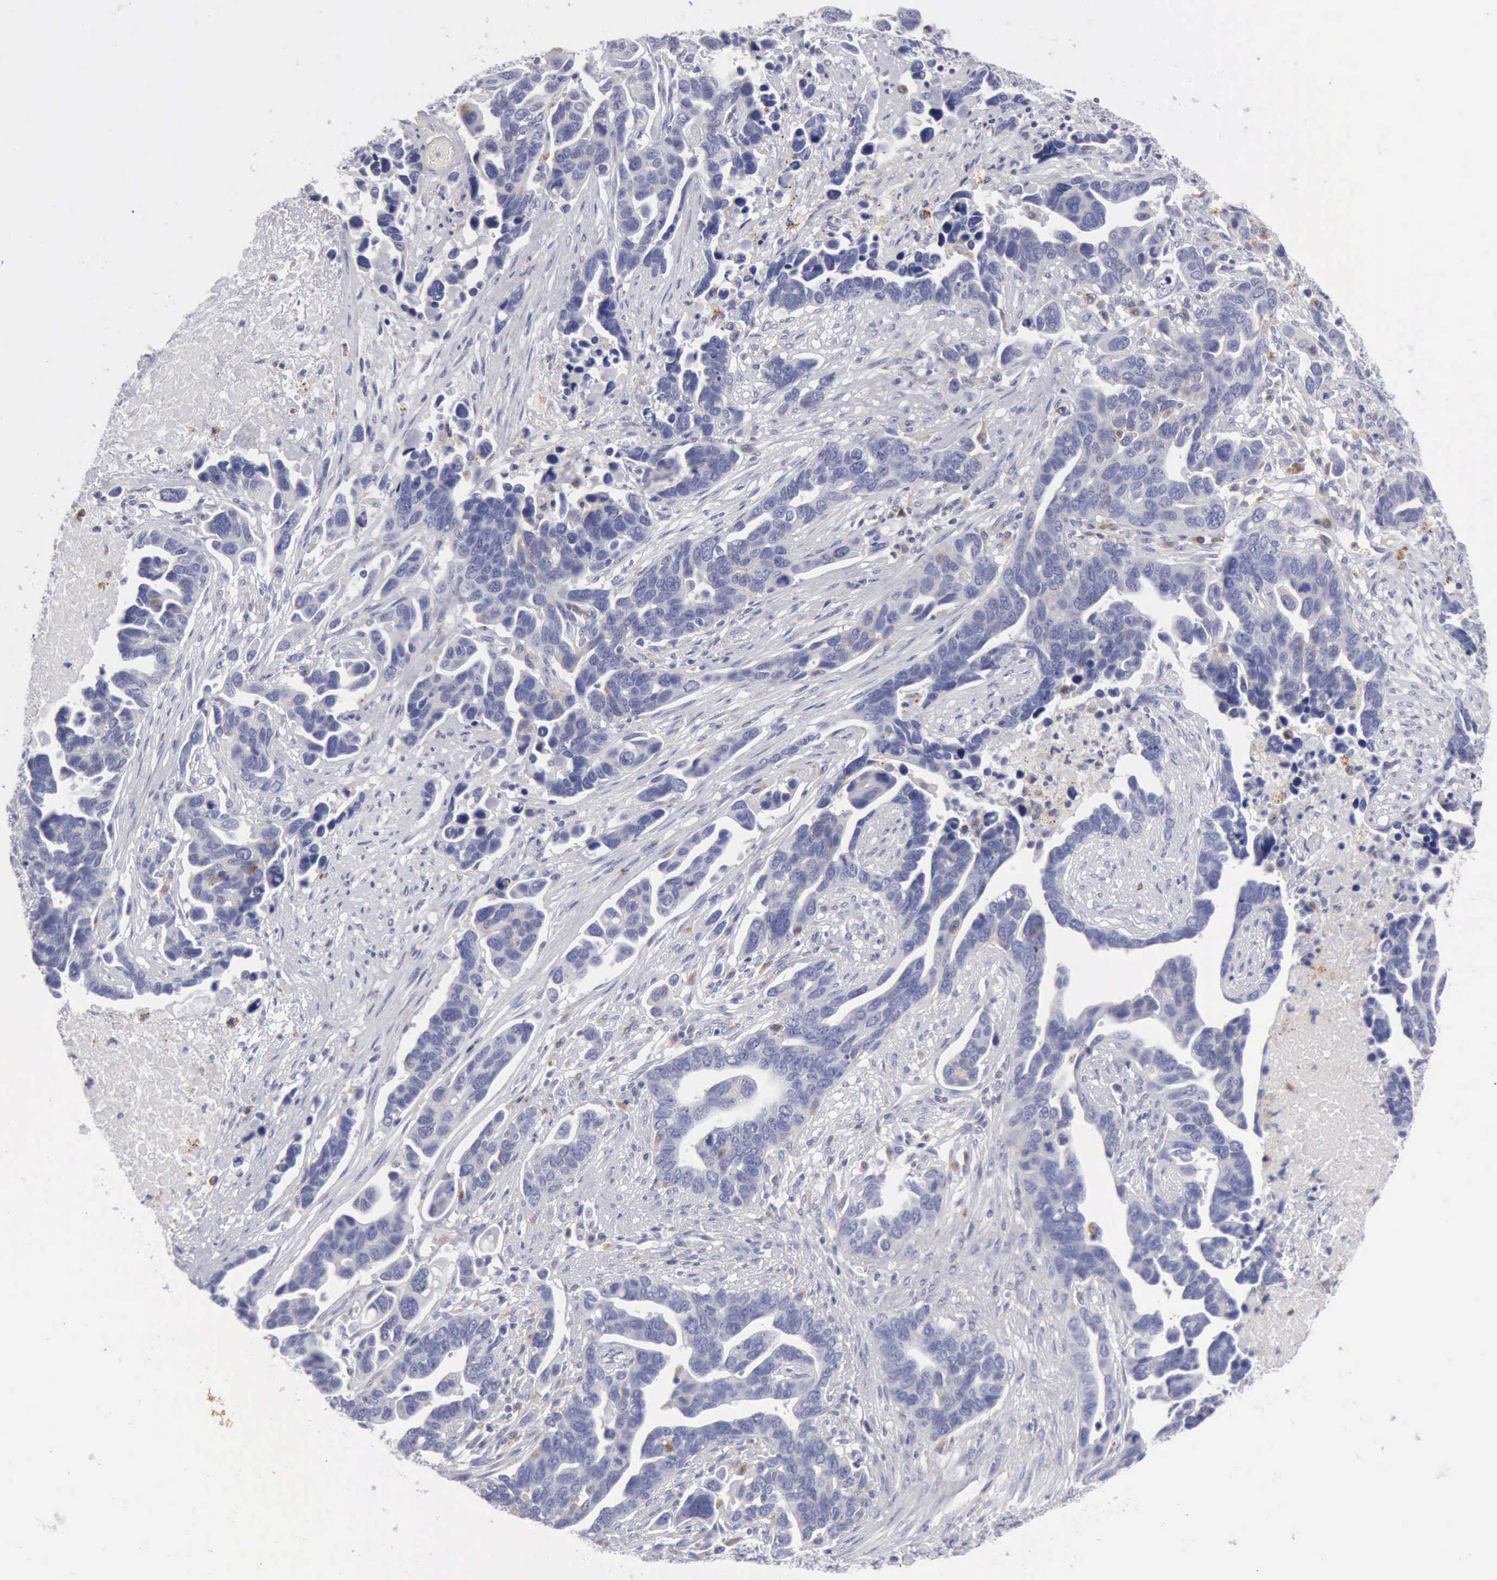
{"staining": {"intensity": "negative", "quantity": "none", "location": "none"}, "tissue": "ovarian cancer", "cell_type": "Tumor cells", "image_type": "cancer", "snomed": [{"axis": "morphology", "description": "Cystadenocarcinoma, serous, NOS"}, {"axis": "topography", "description": "Ovary"}], "caption": "Human ovarian cancer stained for a protein using immunohistochemistry reveals no positivity in tumor cells.", "gene": "CTSS", "patient": {"sex": "female", "age": 54}}